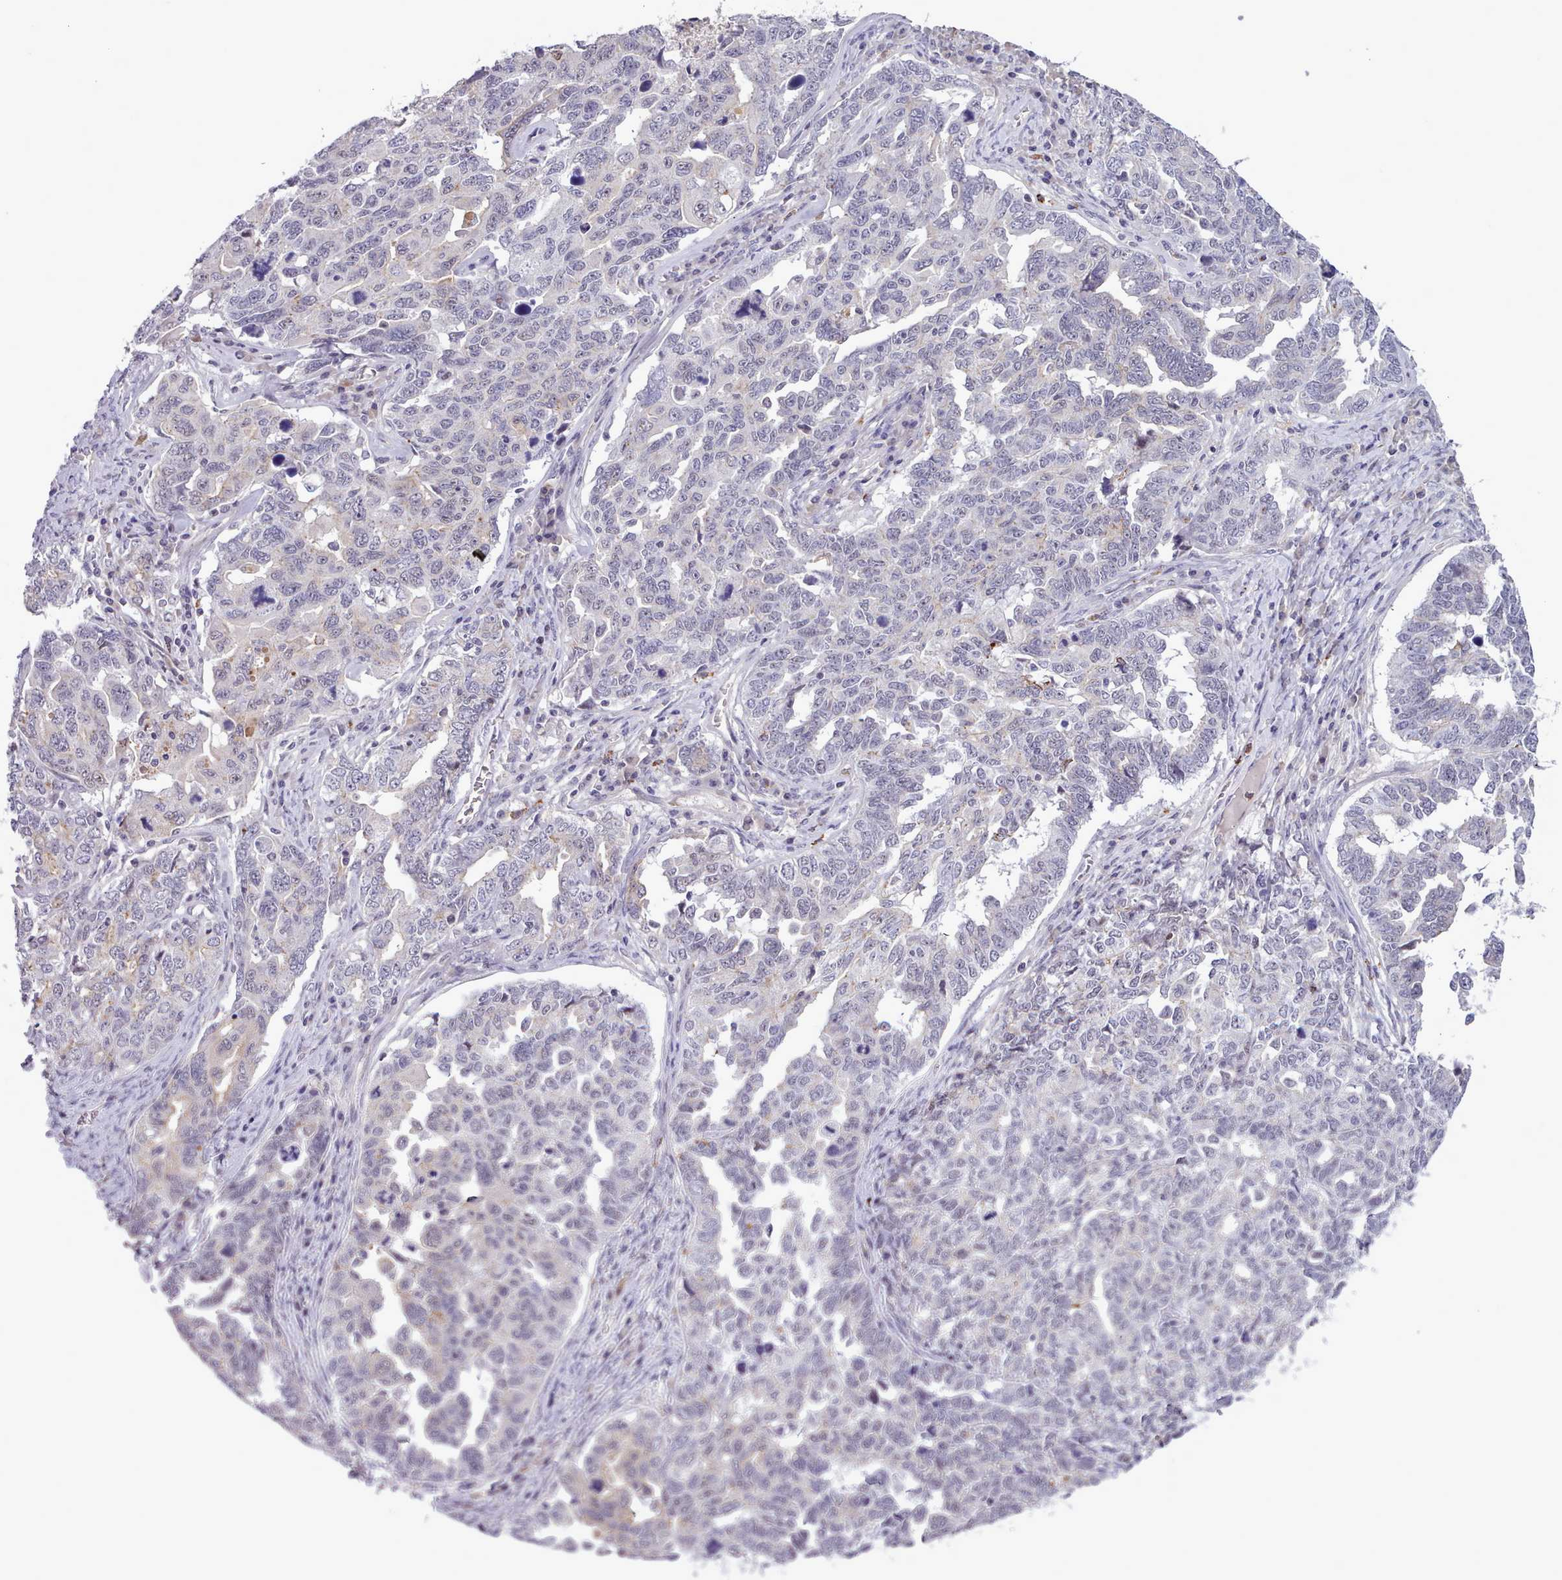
{"staining": {"intensity": "negative", "quantity": "none", "location": "none"}, "tissue": "ovarian cancer", "cell_type": "Tumor cells", "image_type": "cancer", "snomed": [{"axis": "morphology", "description": "Carcinoma, endometroid"}, {"axis": "topography", "description": "Ovary"}], "caption": "Protein analysis of endometroid carcinoma (ovarian) demonstrates no significant expression in tumor cells. (Brightfield microscopy of DAB (3,3'-diaminobenzidine) immunohistochemistry (IHC) at high magnification).", "gene": "KCTD16", "patient": {"sex": "female", "age": 62}}